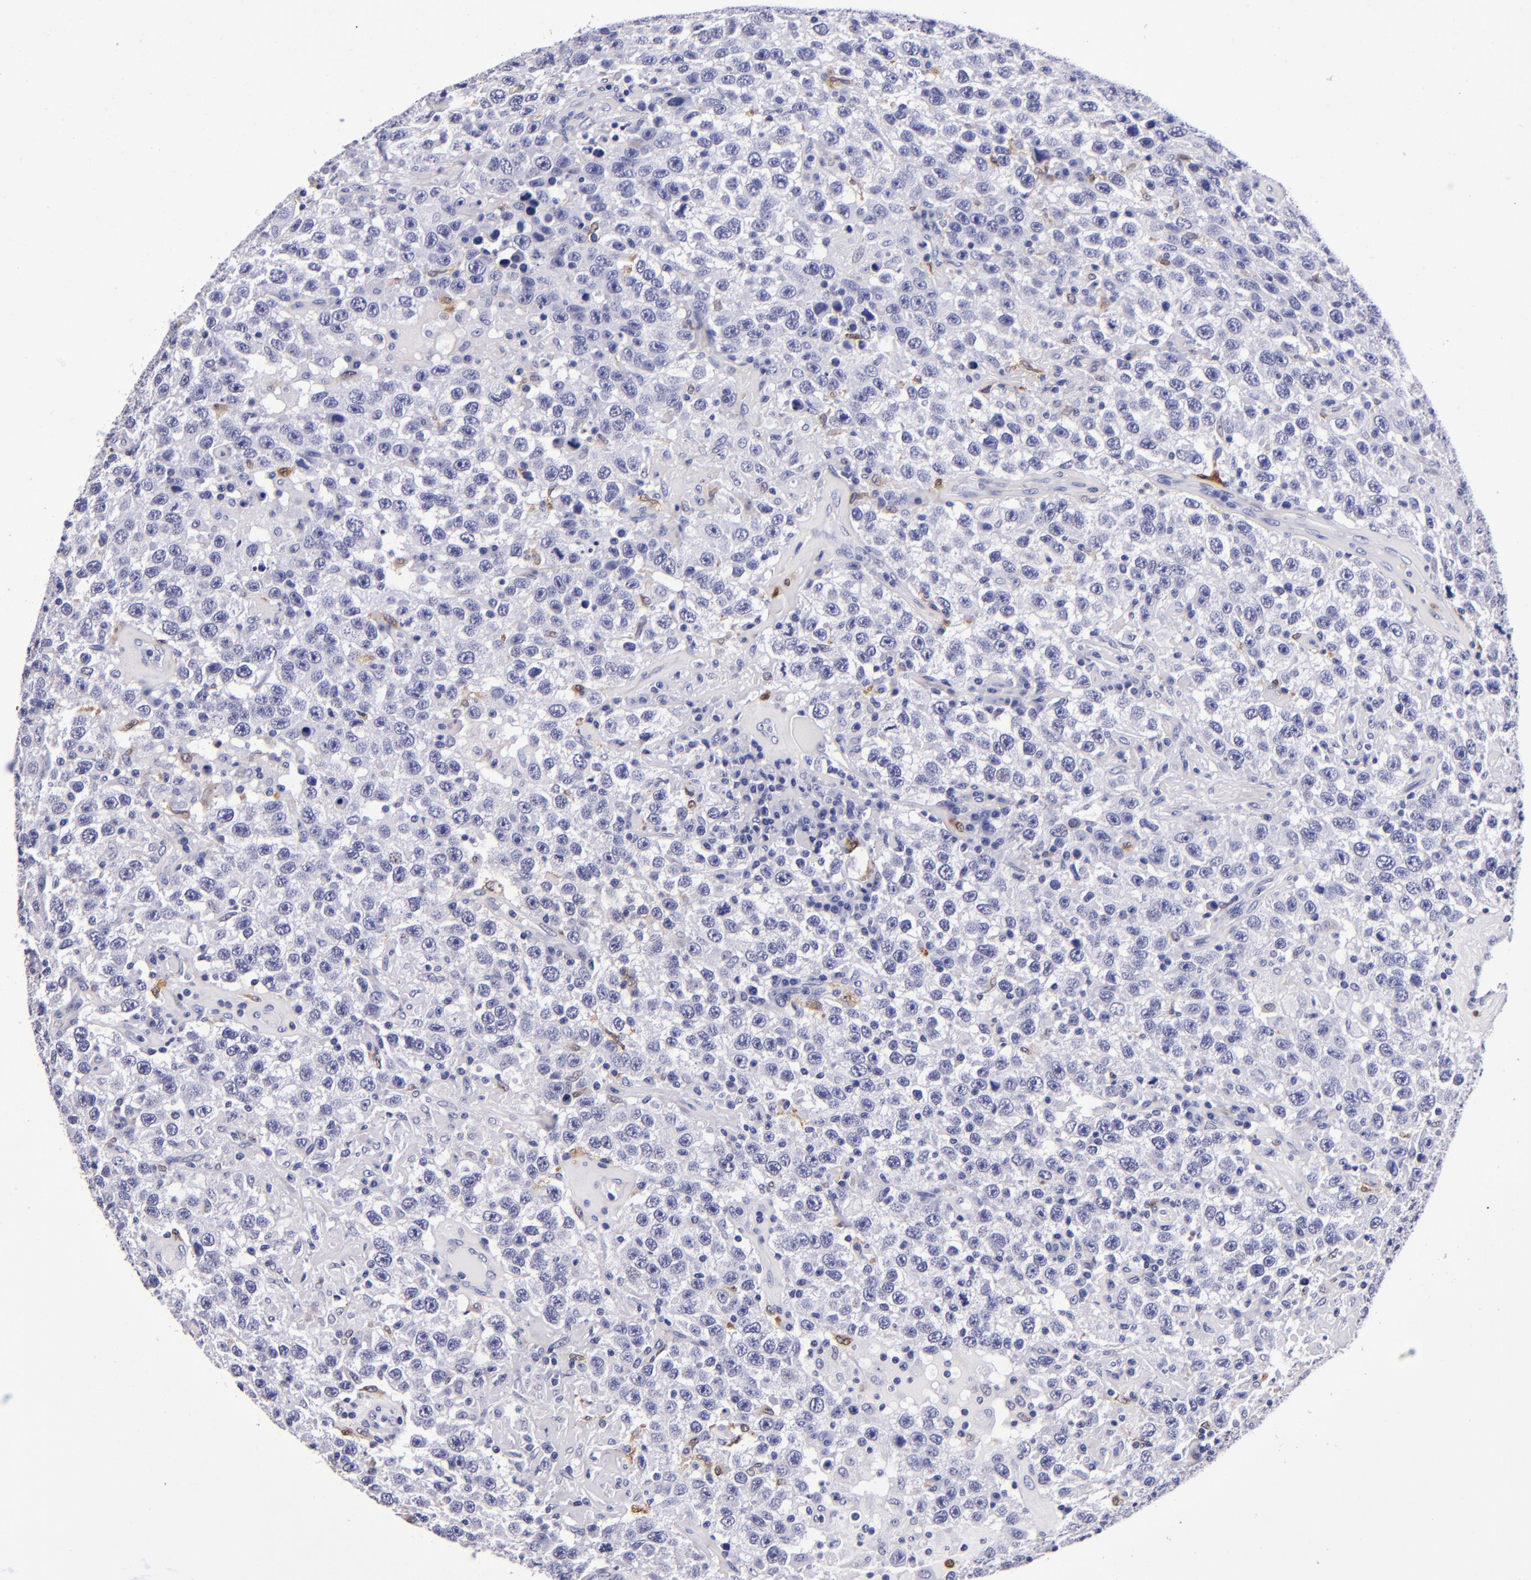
{"staining": {"intensity": "negative", "quantity": "none", "location": "none"}, "tissue": "testis cancer", "cell_type": "Tumor cells", "image_type": "cancer", "snomed": [{"axis": "morphology", "description": "Seminoma, NOS"}, {"axis": "topography", "description": "Testis"}], "caption": "DAB (3,3'-diaminobenzidine) immunohistochemical staining of seminoma (testis) exhibits no significant expression in tumor cells.", "gene": "S100A8", "patient": {"sex": "male", "age": 41}}